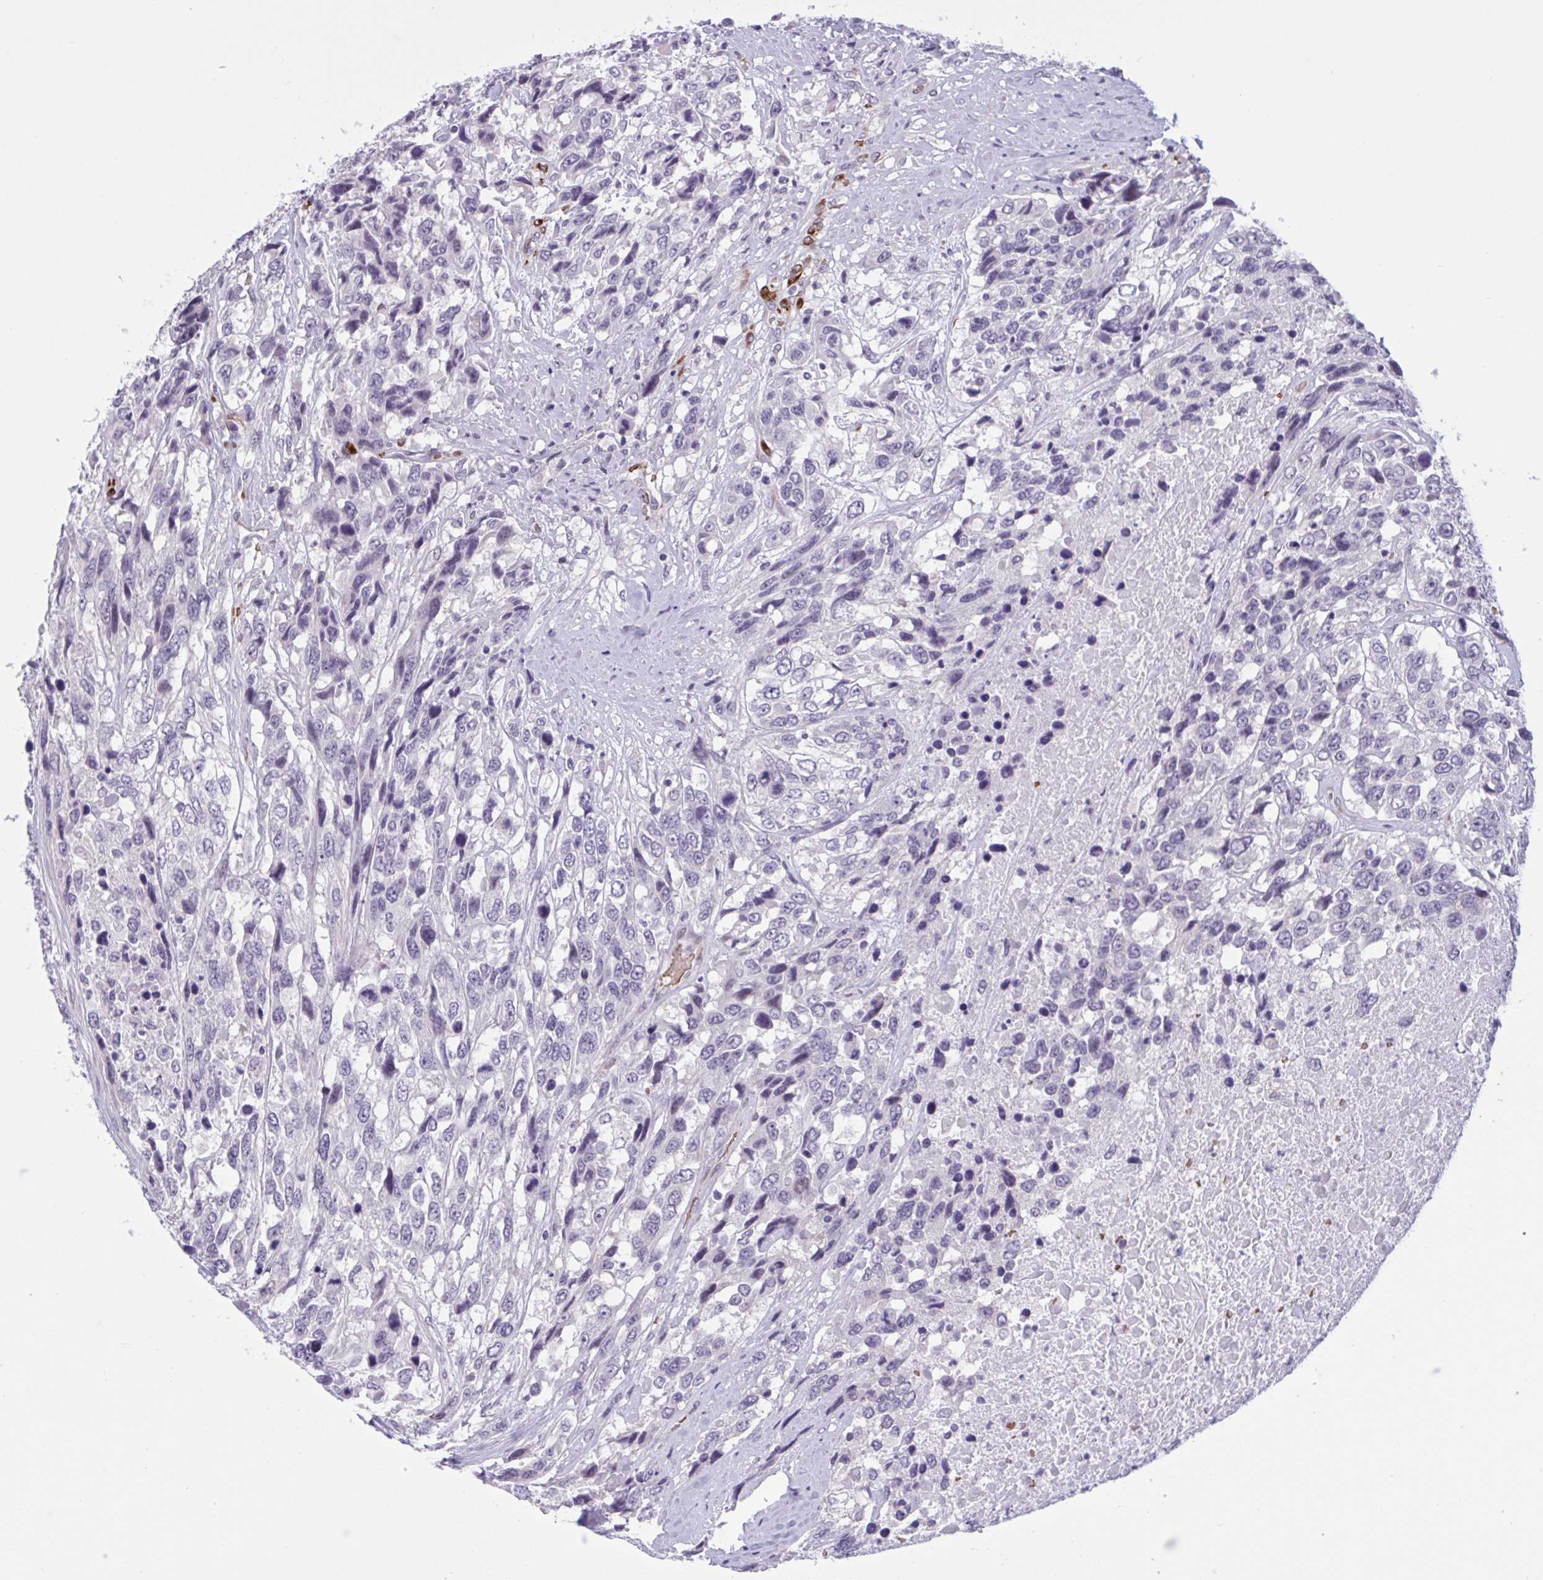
{"staining": {"intensity": "negative", "quantity": "none", "location": "none"}, "tissue": "urothelial cancer", "cell_type": "Tumor cells", "image_type": "cancer", "snomed": [{"axis": "morphology", "description": "Urothelial carcinoma, High grade"}, {"axis": "topography", "description": "Urinary bladder"}], "caption": "Tumor cells are negative for brown protein staining in high-grade urothelial carcinoma.", "gene": "HSD11B2", "patient": {"sex": "female", "age": 70}}